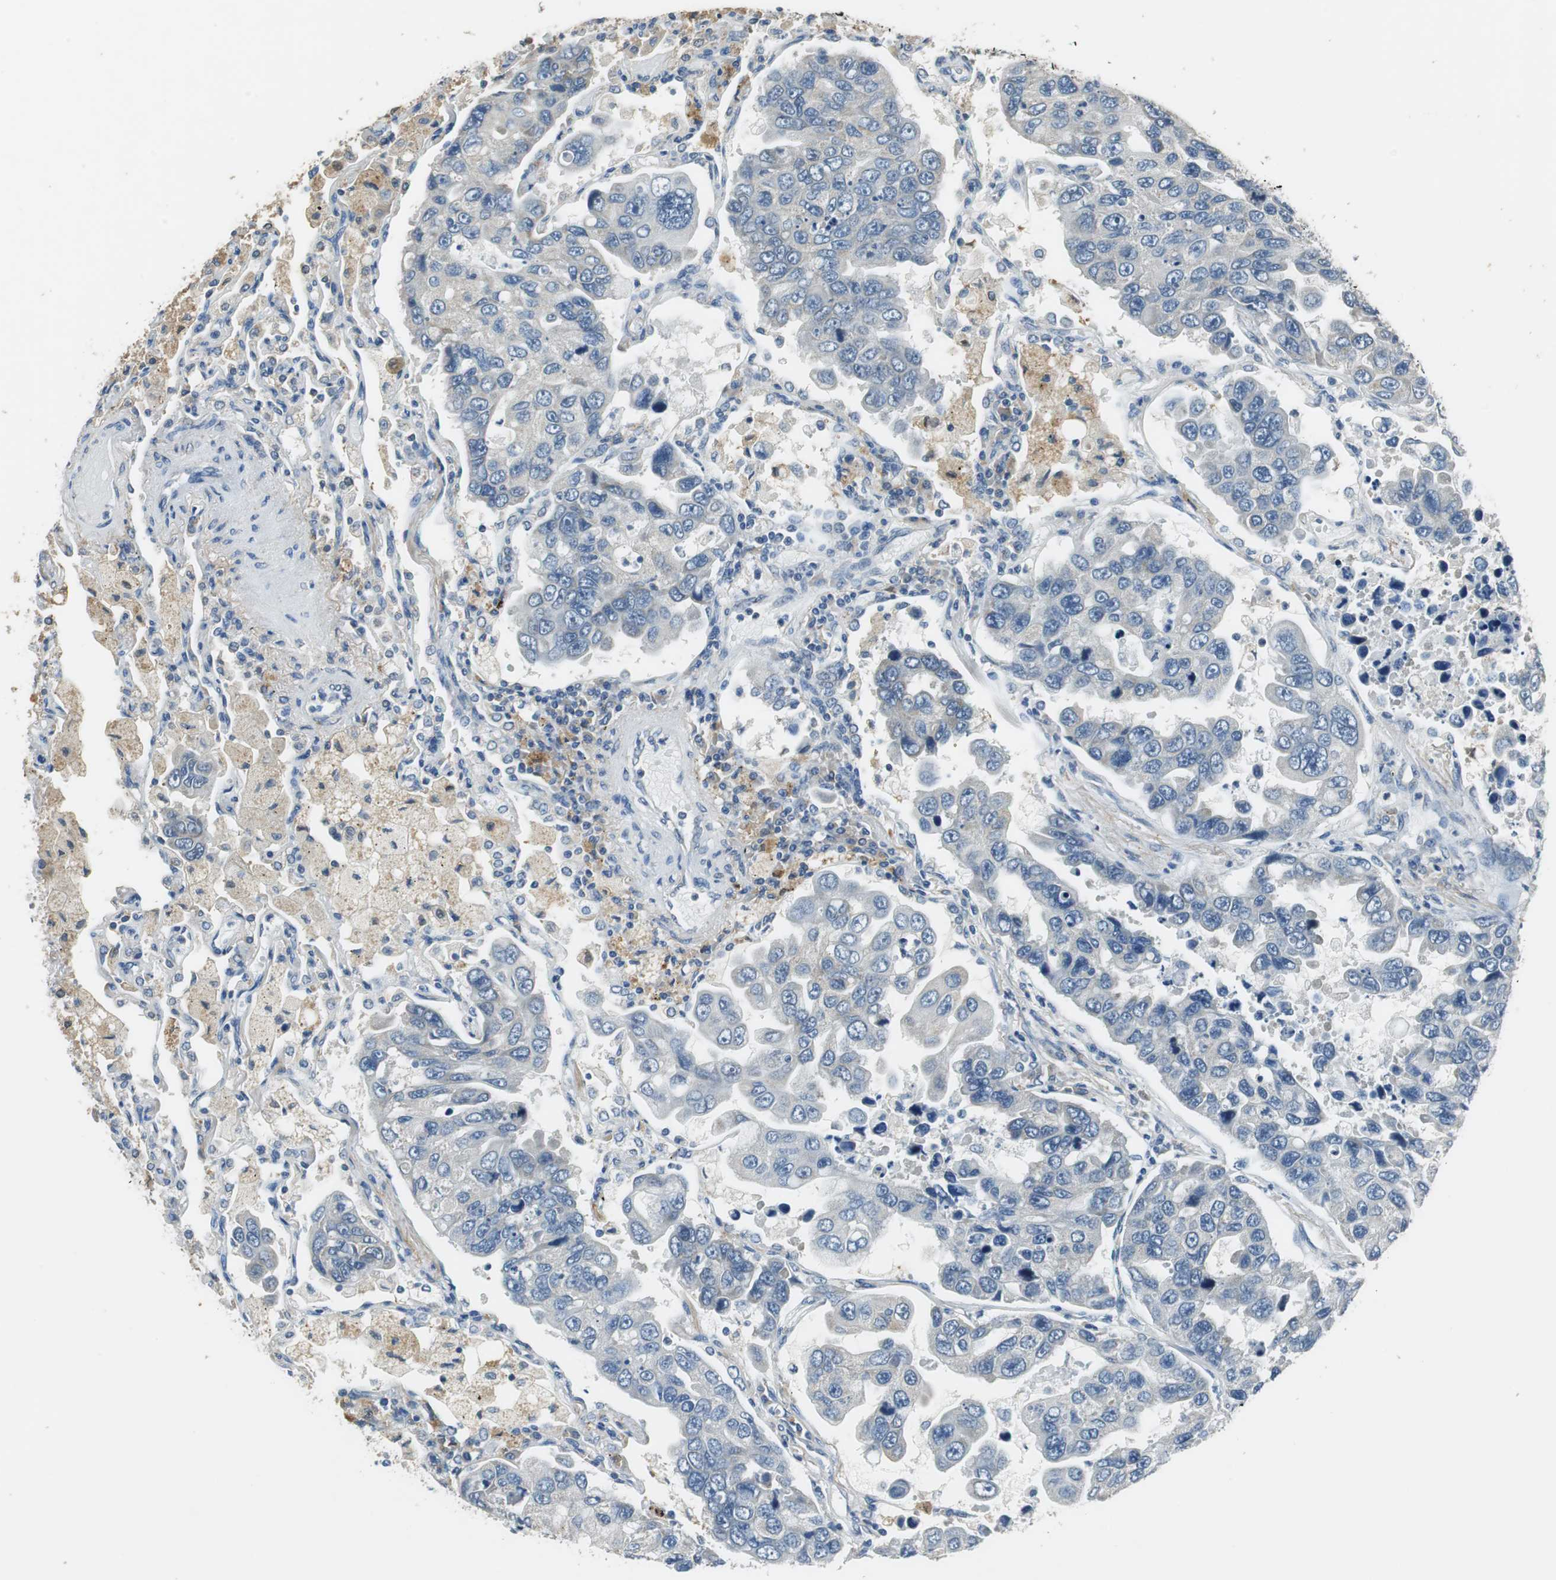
{"staining": {"intensity": "weak", "quantity": "<25%", "location": "cytoplasmic/membranous"}, "tissue": "lung cancer", "cell_type": "Tumor cells", "image_type": "cancer", "snomed": [{"axis": "morphology", "description": "Adenocarcinoma, NOS"}, {"axis": "topography", "description": "Lung"}], "caption": "Lung cancer (adenocarcinoma) stained for a protein using immunohistochemistry (IHC) reveals no staining tumor cells.", "gene": "ALDH4A1", "patient": {"sex": "male", "age": 64}}